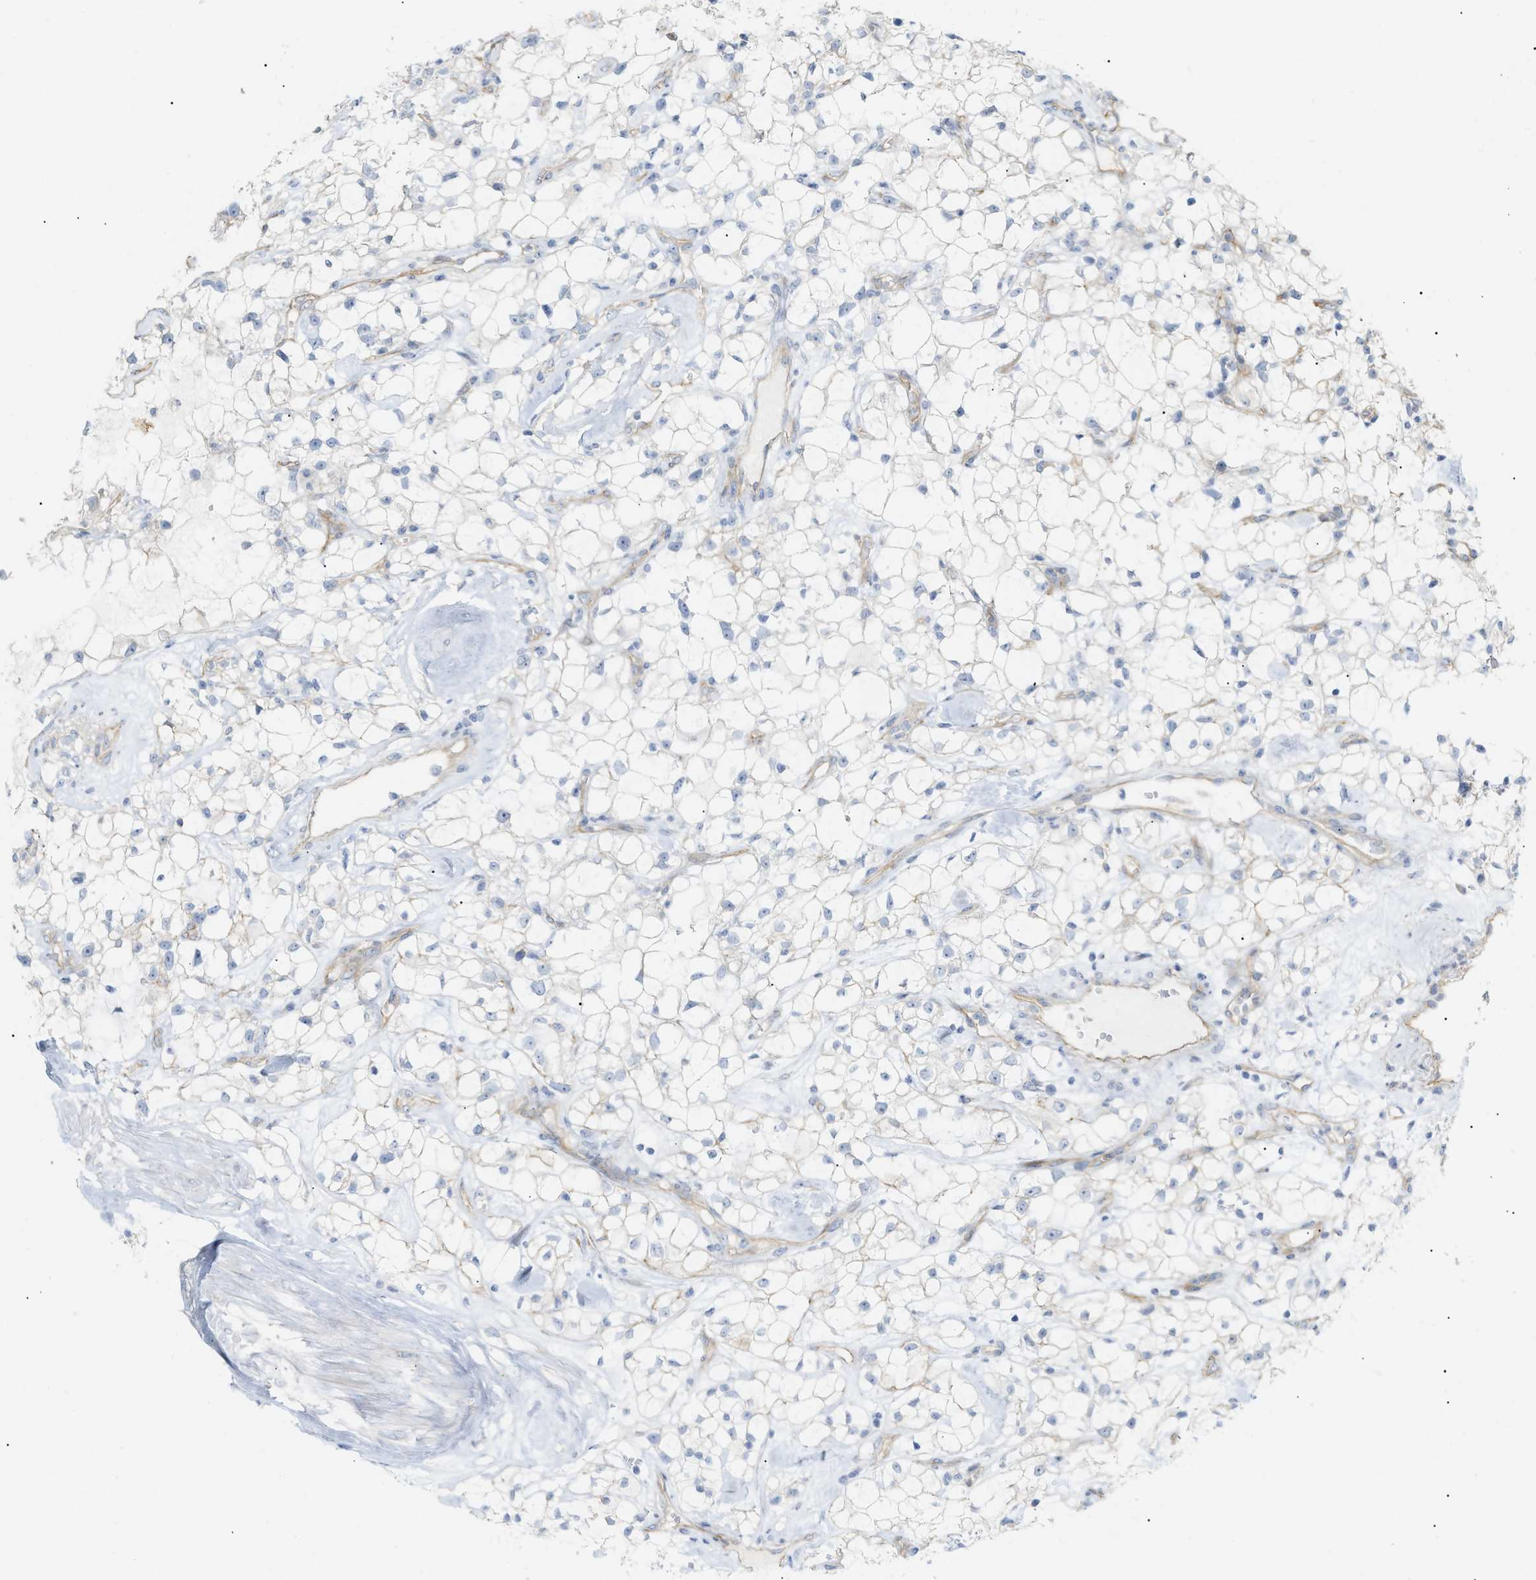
{"staining": {"intensity": "negative", "quantity": "none", "location": "none"}, "tissue": "renal cancer", "cell_type": "Tumor cells", "image_type": "cancer", "snomed": [{"axis": "morphology", "description": "Adenocarcinoma, NOS"}, {"axis": "topography", "description": "Kidney"}], "caption": "This is a image of immunohistochemistry (IHC) staining of adenocarcinoma (renal), which shows no positivity in tumor cells.", "gene": "ZFHX2", "patient": {"sex": "female", "age": 60}}